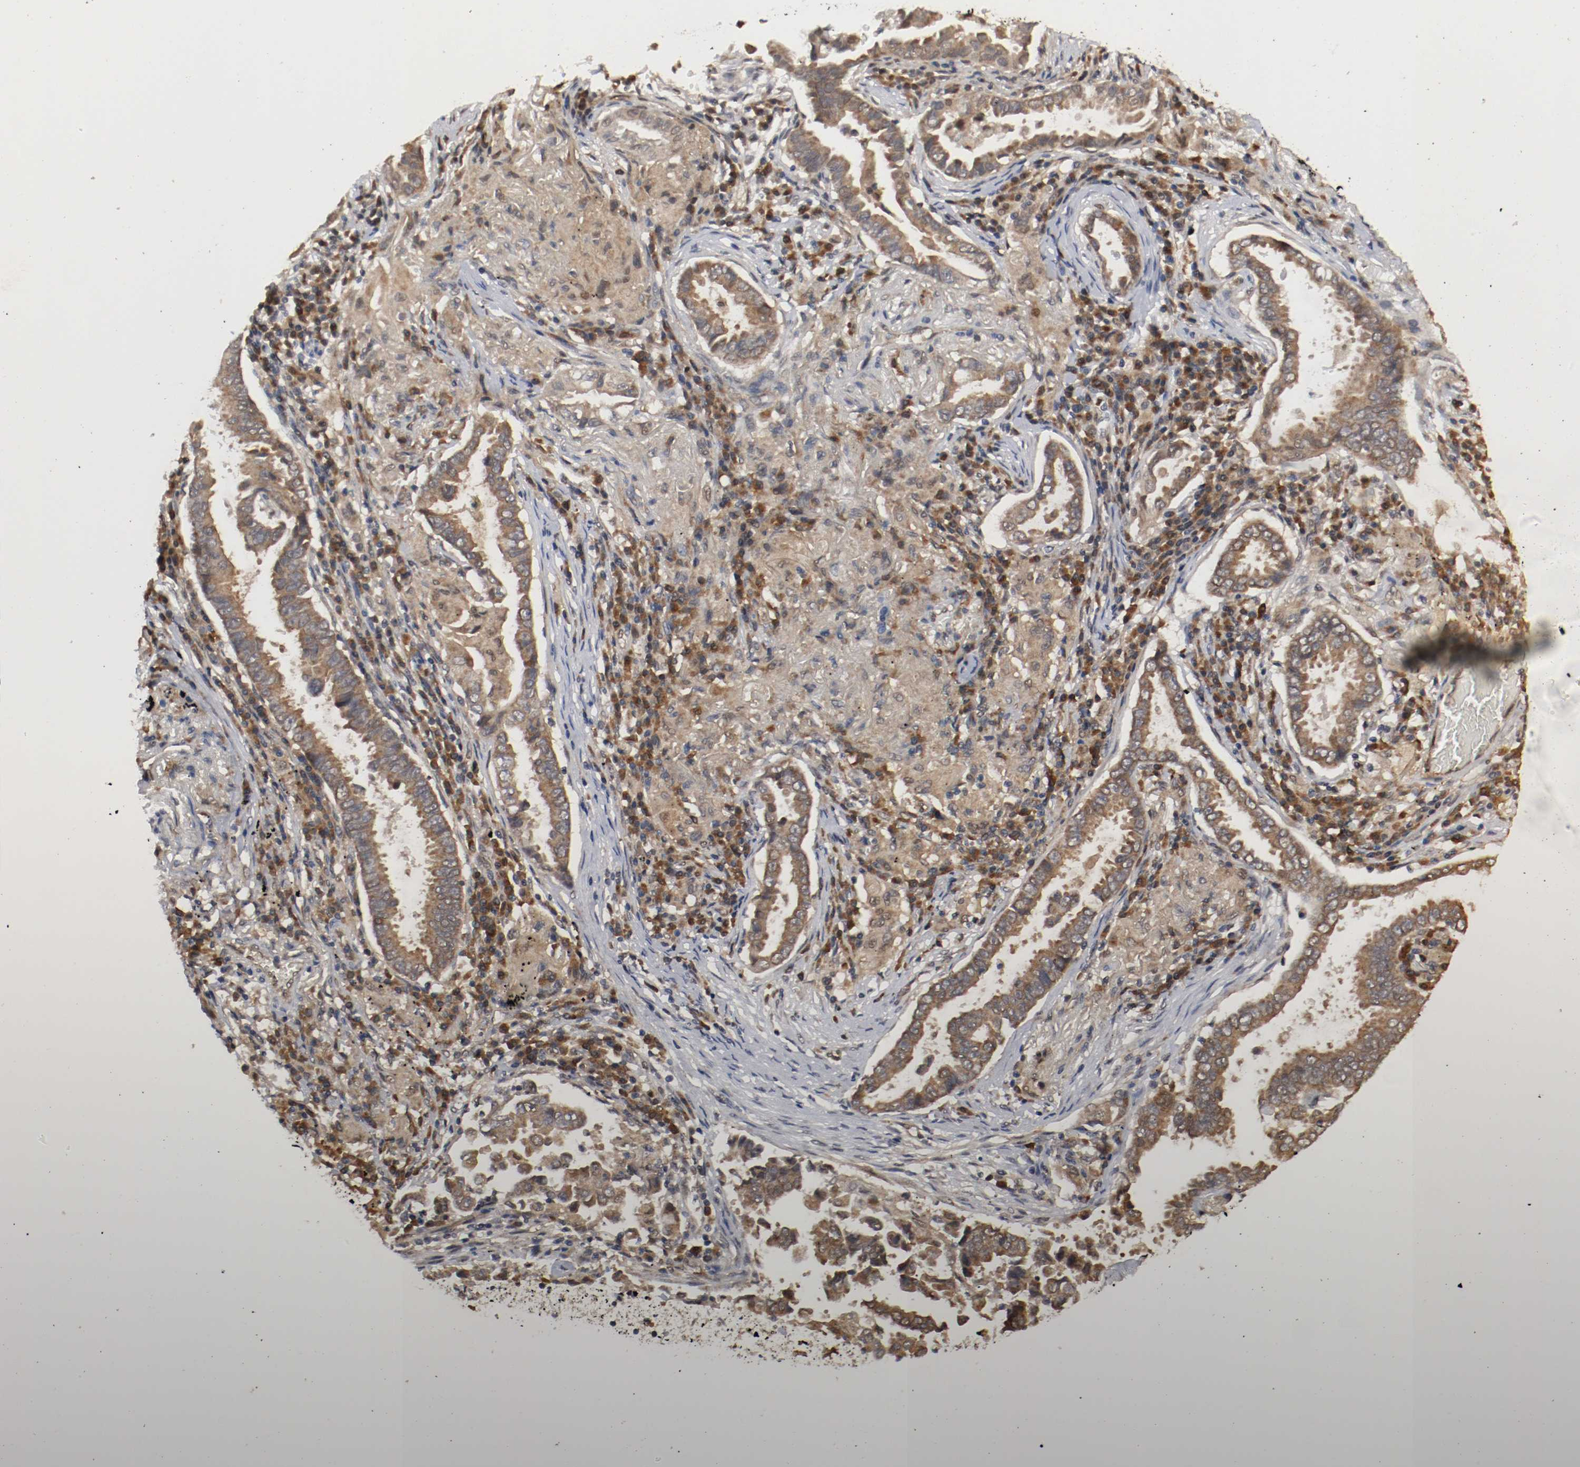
{"staining": {"intensity": "moderate", "quantity": ">75%", "location": "cytoplasmic/membranous"}, "tissue": "lung cancer", "cell_type": "Tumor cells", "image_type": "cancer", "snomed": [{"axis": "morphology", "description": "Normal tissue, NOS"}, {"axis": "morphology", "description": "Inflammation, NOS"}, {"axis": "morphology", "description": "Adenocarcinoma, NOS"}, {"axis": "topography", "description": "Lung"}], "caption": "Protein staining shows moderate cytoplasmic/membranous staining in approximately >75% of tumor cells in adenocarcinoma (lung). (Brightfield microscopy of DAB IHC at high magnification).", "gene": "AFG3L2", "patient": {"sex": "female", "age": 64}}